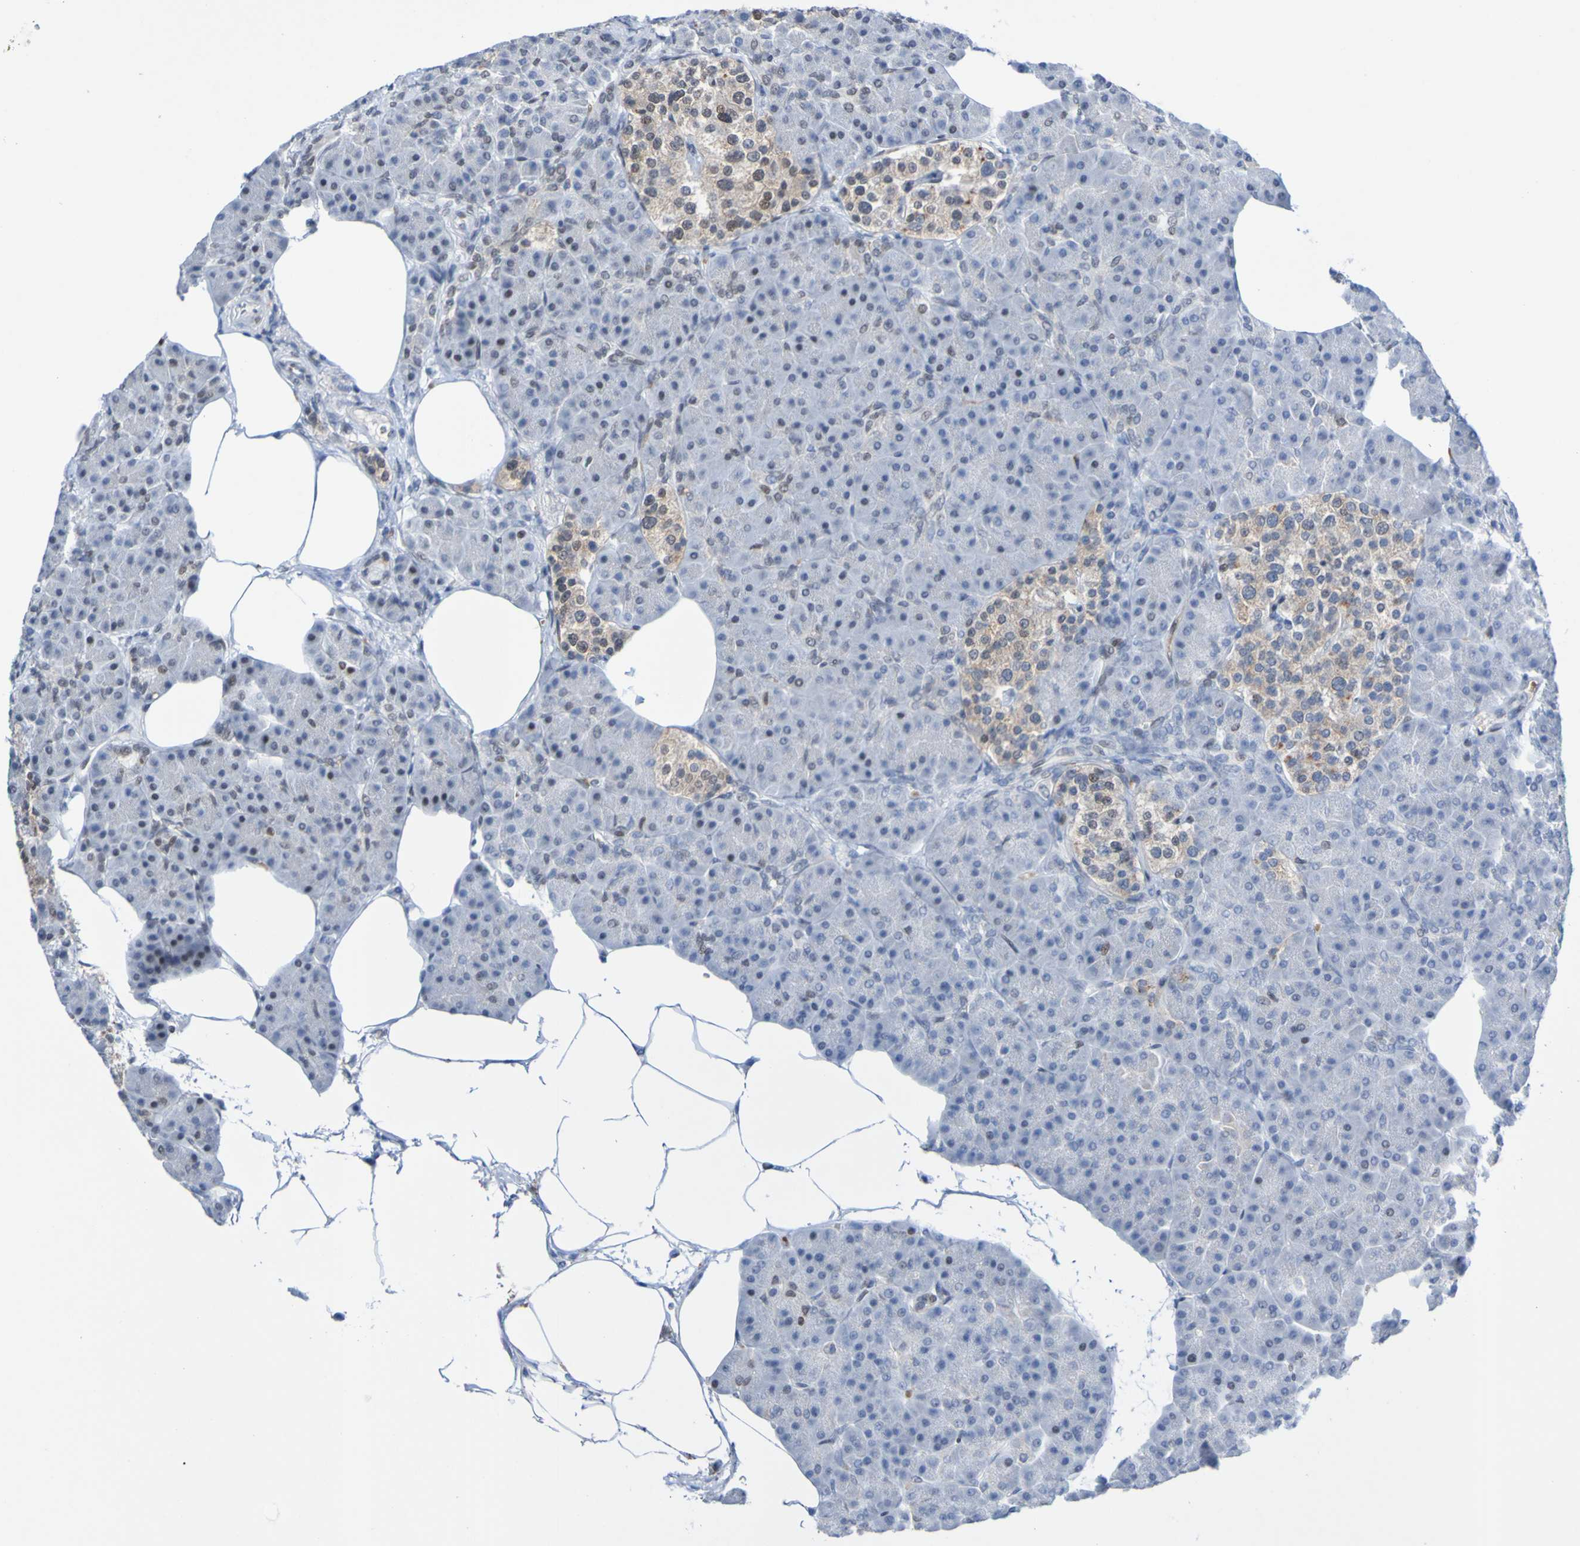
{"staining": {"intensity": "moderate", "quantity": "<25%", "location": "nuclear"}, "tissue": "pancreas", "cell_type": "Exocrine glandular cells", "image_type": "normal", "snomed": [{"axis": "morphology", "description": "Normal tissue, NOS"}, {"axis": "topography", "description": "Pancreas"}], "caption": "Pancreas stained with DAB (3,3'-diaminobenzidine) immunohistochemistry exhibits low levels of moderate nuclear staining in about <25% of exocrine glandular cells.", "gene": "PCGF1", "patient": {"sex": "female", "age": 70}}